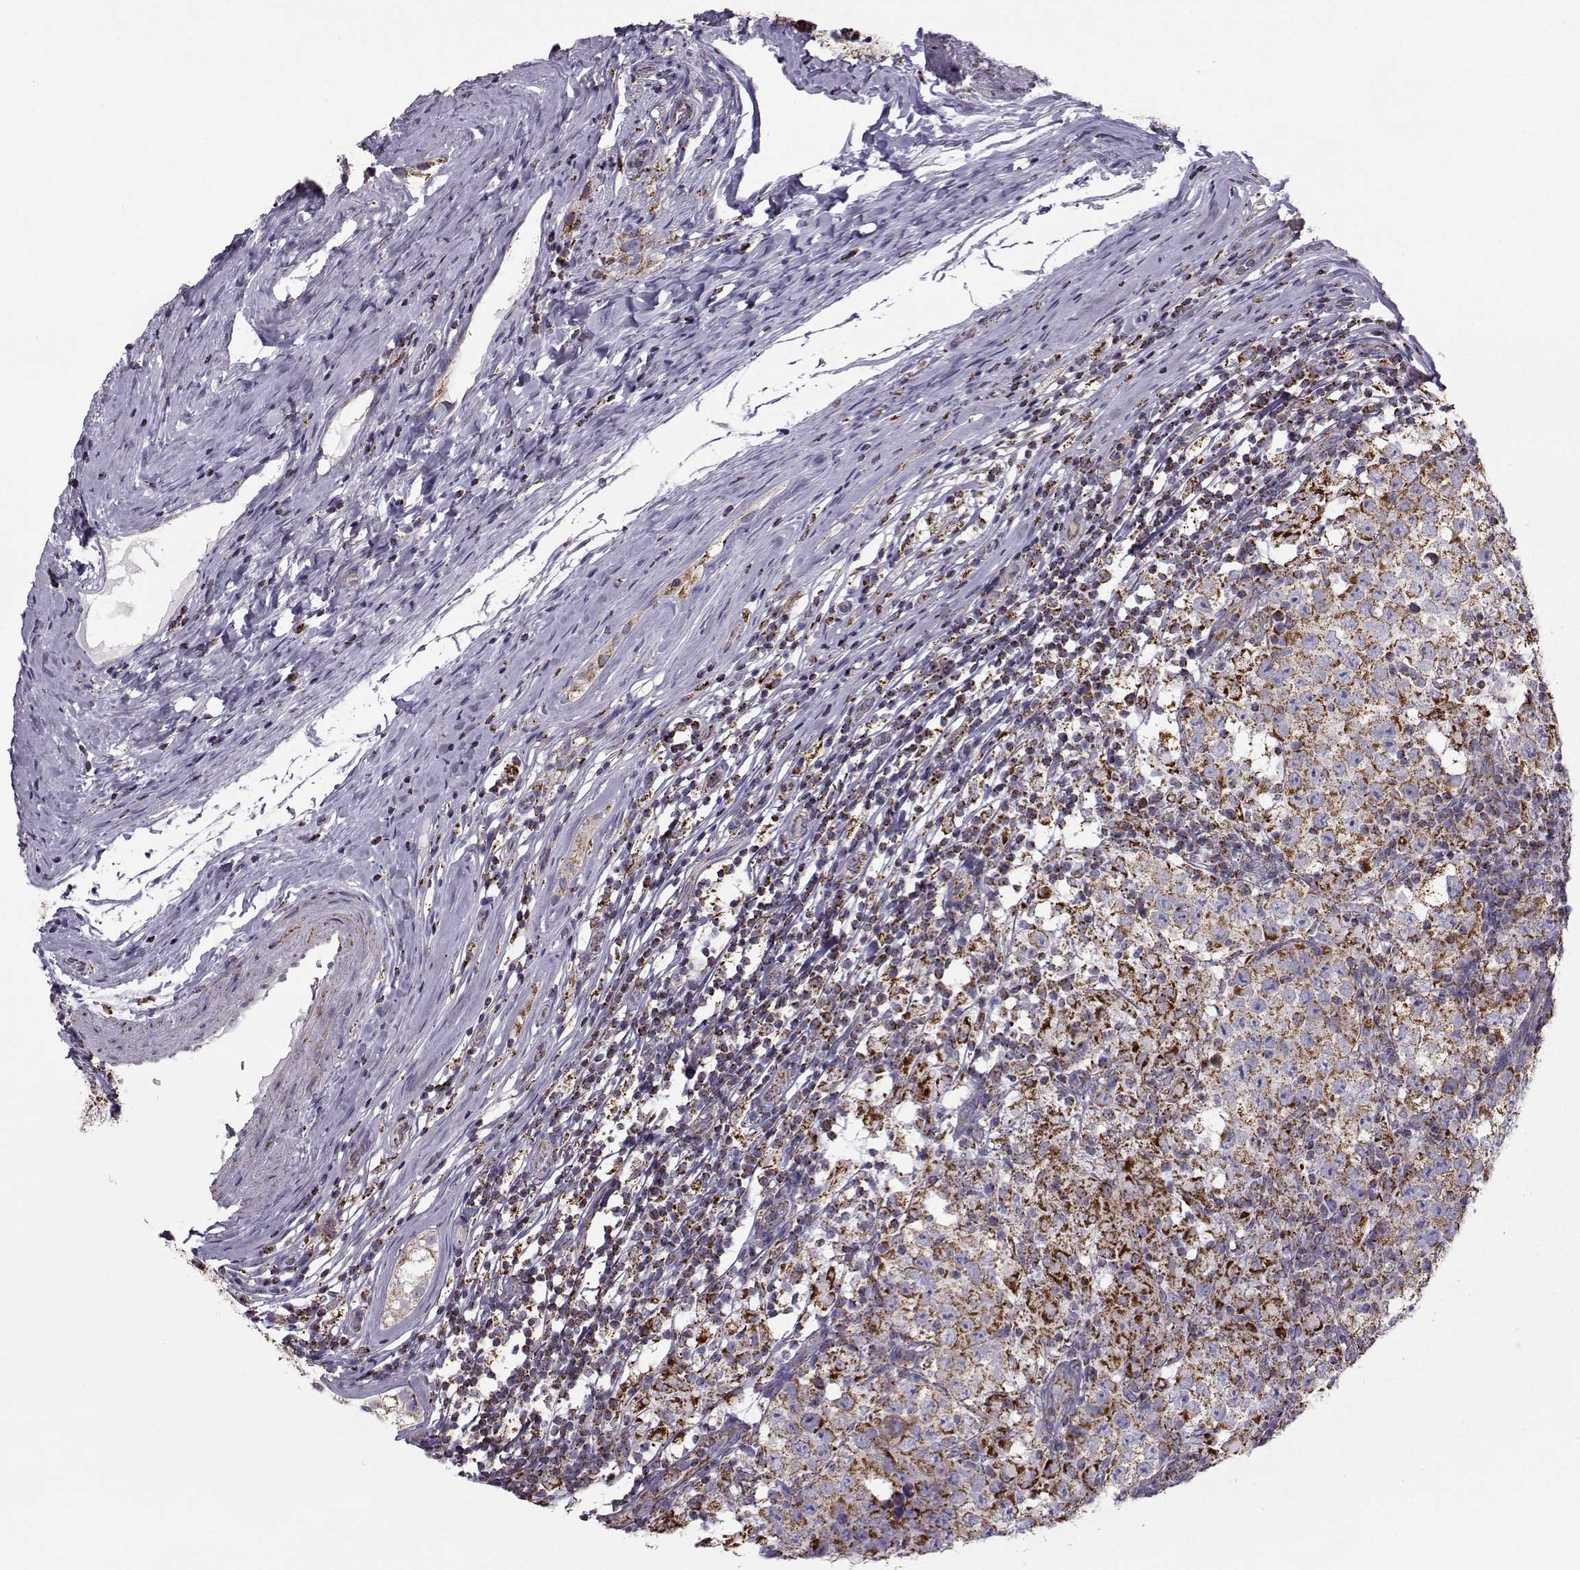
{"staining": {"intensity": "strong", "quantity": ">75%", "location": "cytoplasmic/membranous"}, "tissue": "testis cancer", "cell_type": "Tumor cells", "image_type": "cancer", "snomed": [{"axis": "morphology", "description": "Seminoma, NOS"}, {"axis": "morphology", "description": "Carcinoma, Embryonal, NOS"}, {"axis": "topography", "description": "Testis"}], "caption": "Protein expression analysis of human testis cancer (embryonal carcinoma) reveals strong cytoplasmic/membranous positivity in about >75% of tumor cells. (DAB = brown stain, brightfield microscopy at high magnification).", "gene": "NECAB3", "patient": {"sex": "male", "age": 41}}